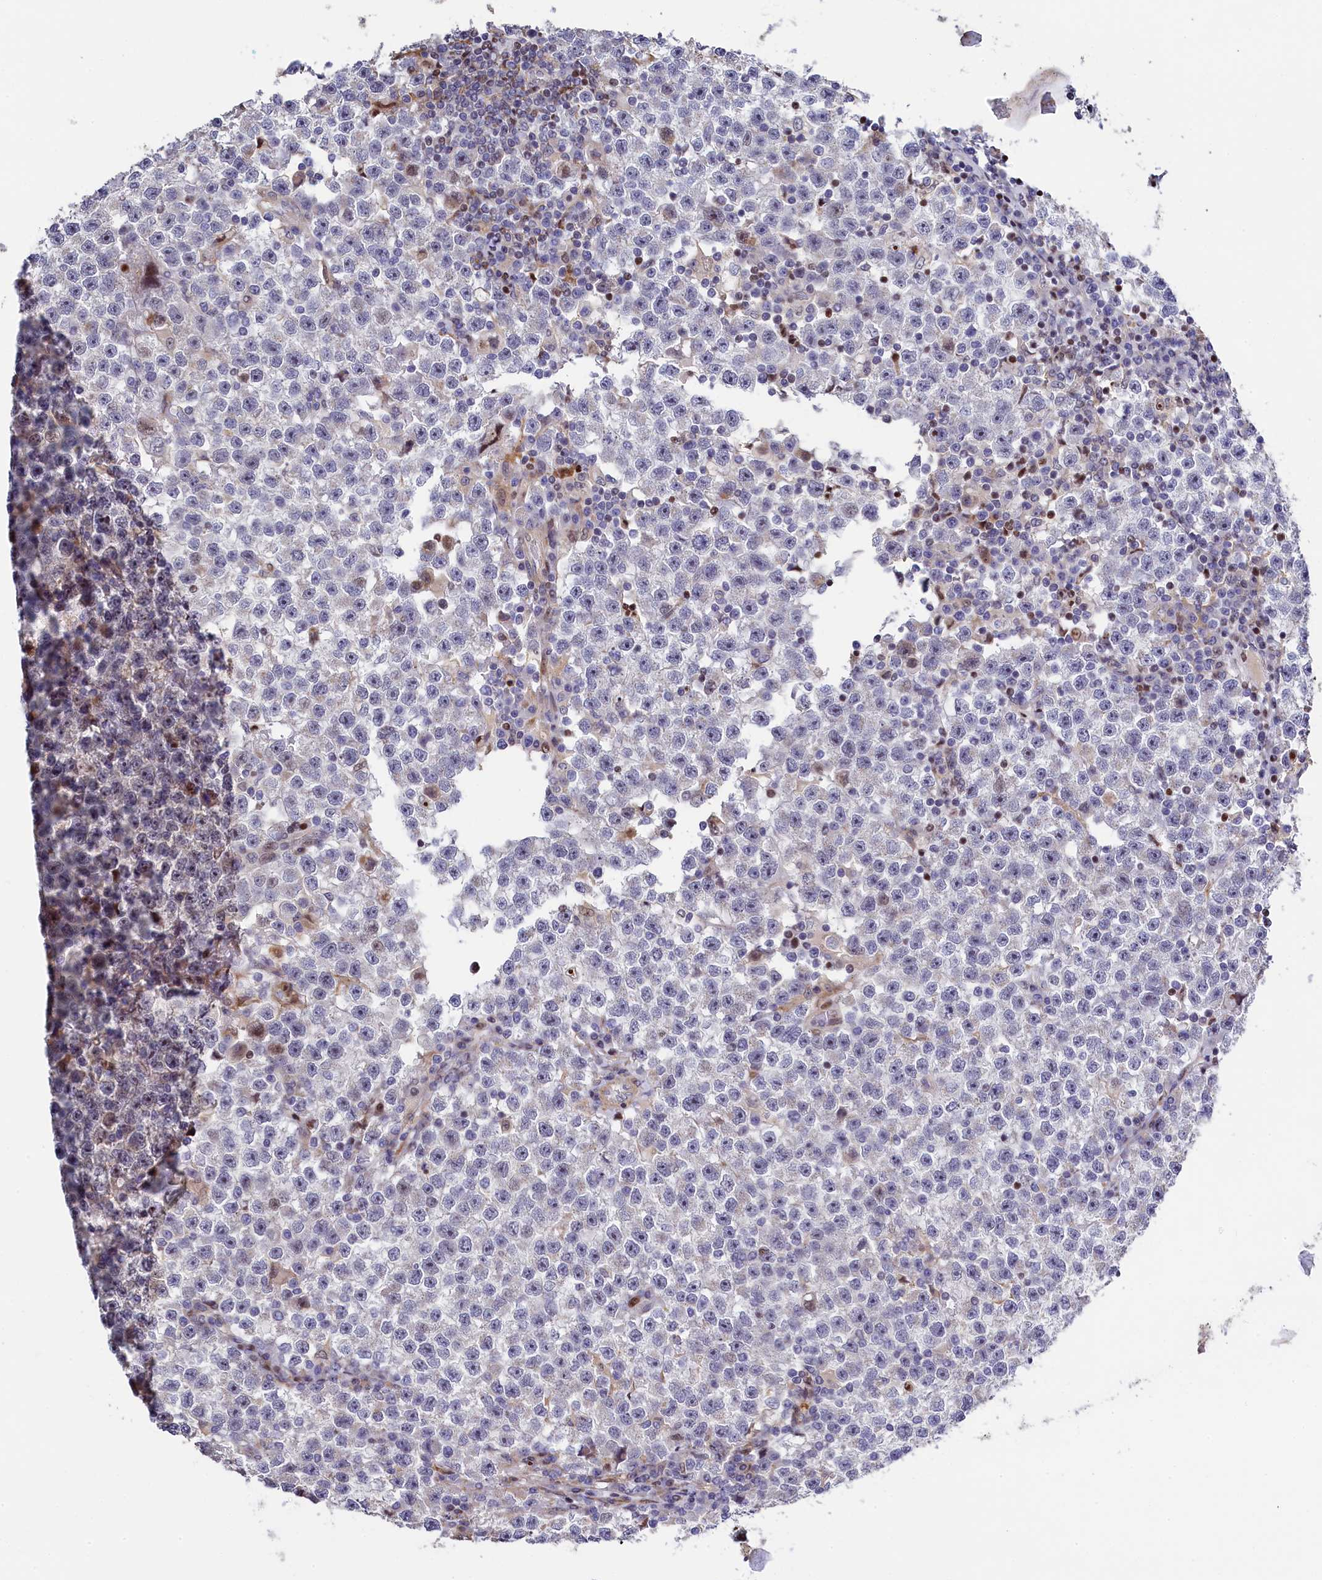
{"staining": {"intensity": "negative", "quantity": "none", "location": "none"}, "tissue": "testis cancer", "cell_type": "Tumor cells", "image_type": "cancer", "snomed": [{"axis": "morphology", "description": "Seminoma, NOS"}, {"axis": "topography", "description": "Testis"}], "caption": "Photomicrograph shows no protein staining in tumor cells of testis cancer (seminoma) tissue. (DAB (3,3'-diaminobenzidine) immunohistochemistry, high magnification).", "gene": "TGDS", "patient": {"sex": "male", "age": 22}}